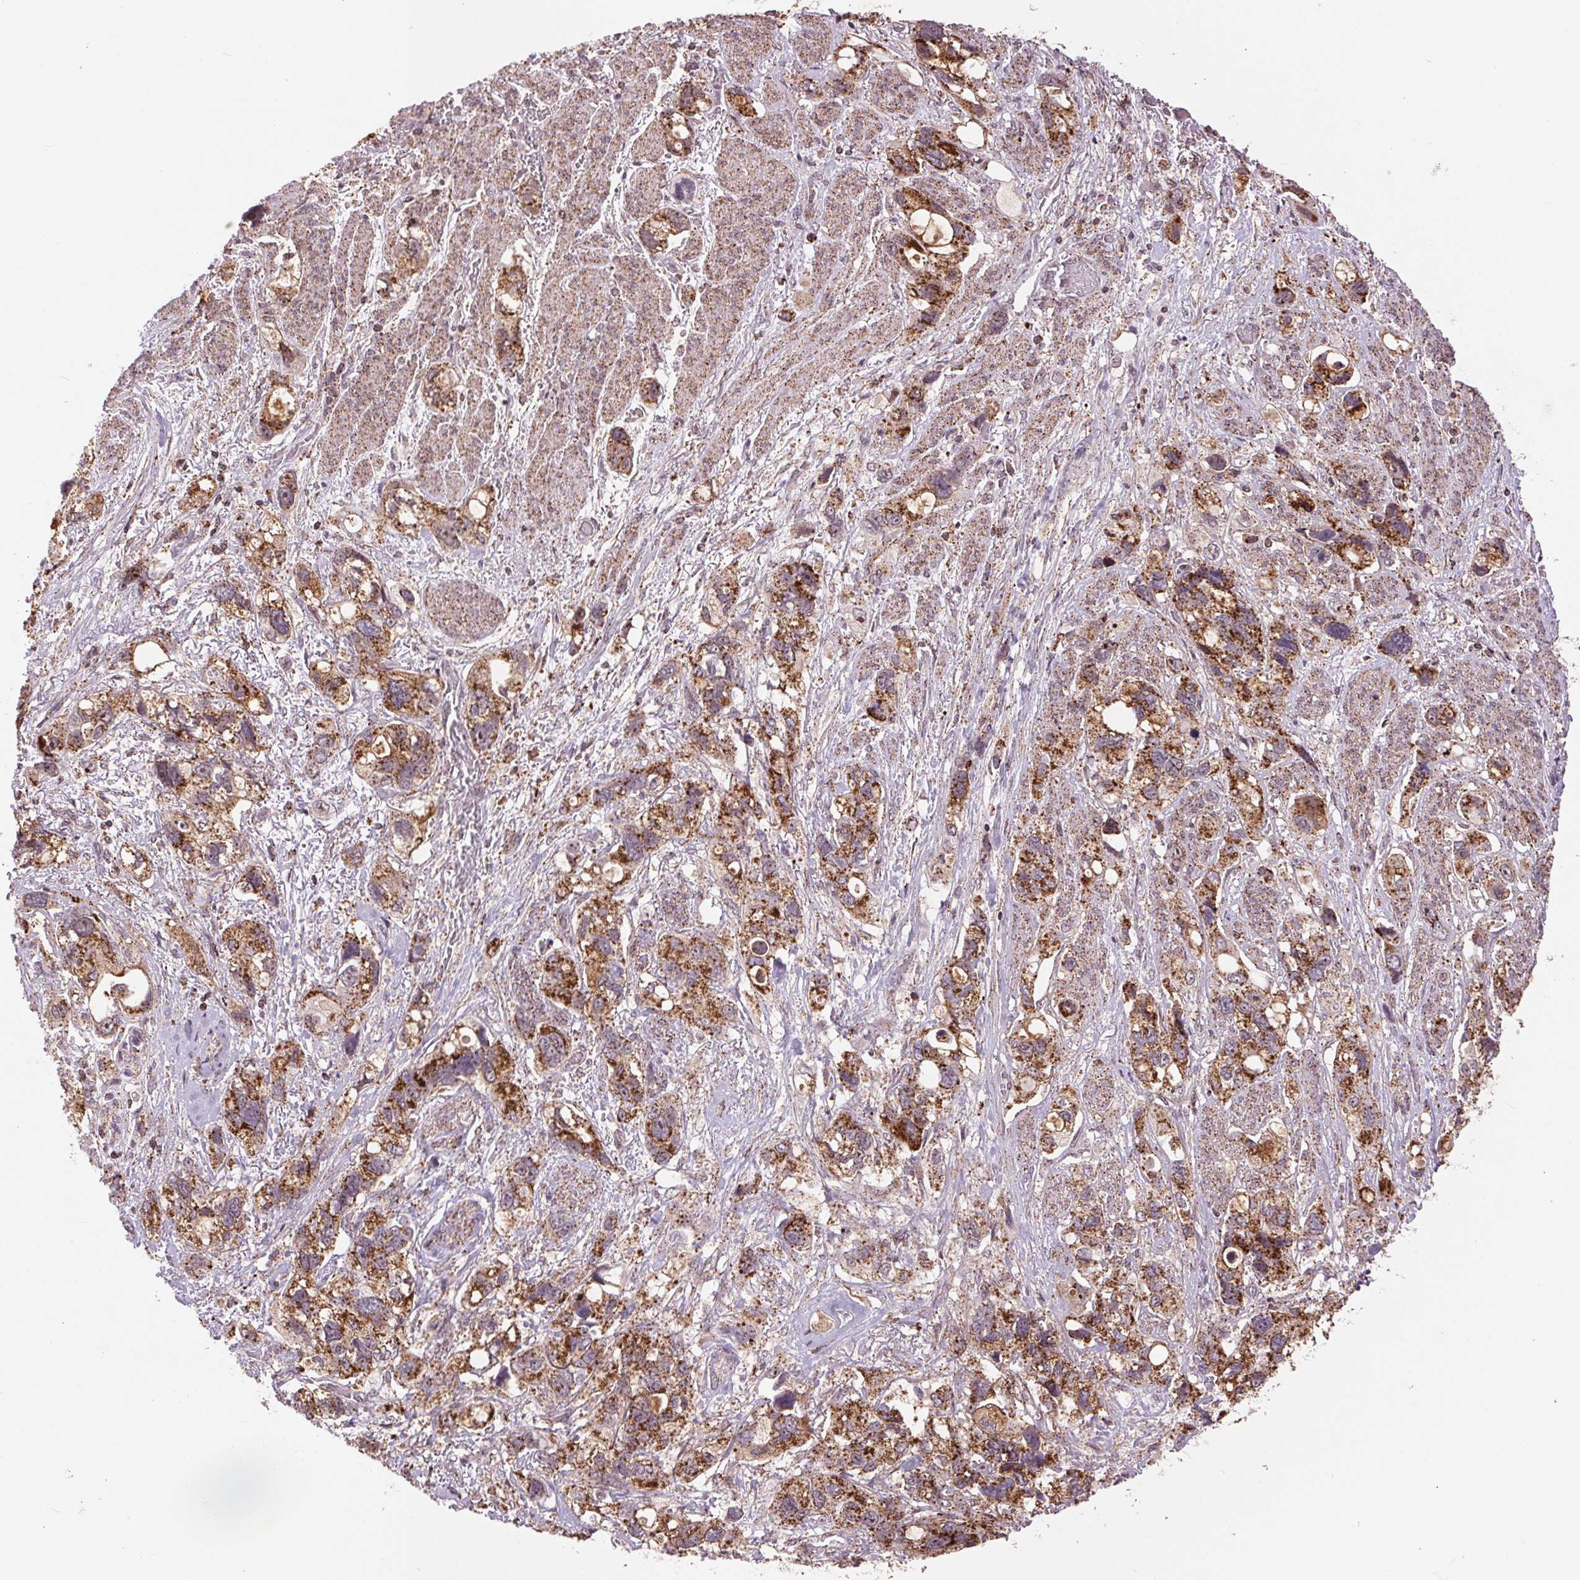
{"staining": {"intensity": "strong", "quantity": ">75%", "location": "cytoplasmic/membranous"}, "tissue": "stomach cancer", "cell_type": "Tumor cells", "image_type": "cancer", "snomed": [{"axis": "morphology", "description": "Adenocarcinoma, NOS"}, {"axis": "topography", "description": "Stomach, upper"}], "caption": "High-magnification brightfield microscopy of adenocarcinoma (stomach) stained with DAB (3,3'-diaminobenzidine) (brown) and counterstained with hematoxylin (blue). tumor cells exhibit strong cytoplasmic/membranous staining is present in approximately>75% of cells.", "gene": "CHMP4B", "patient": {"sex": "female", "age": 81}}